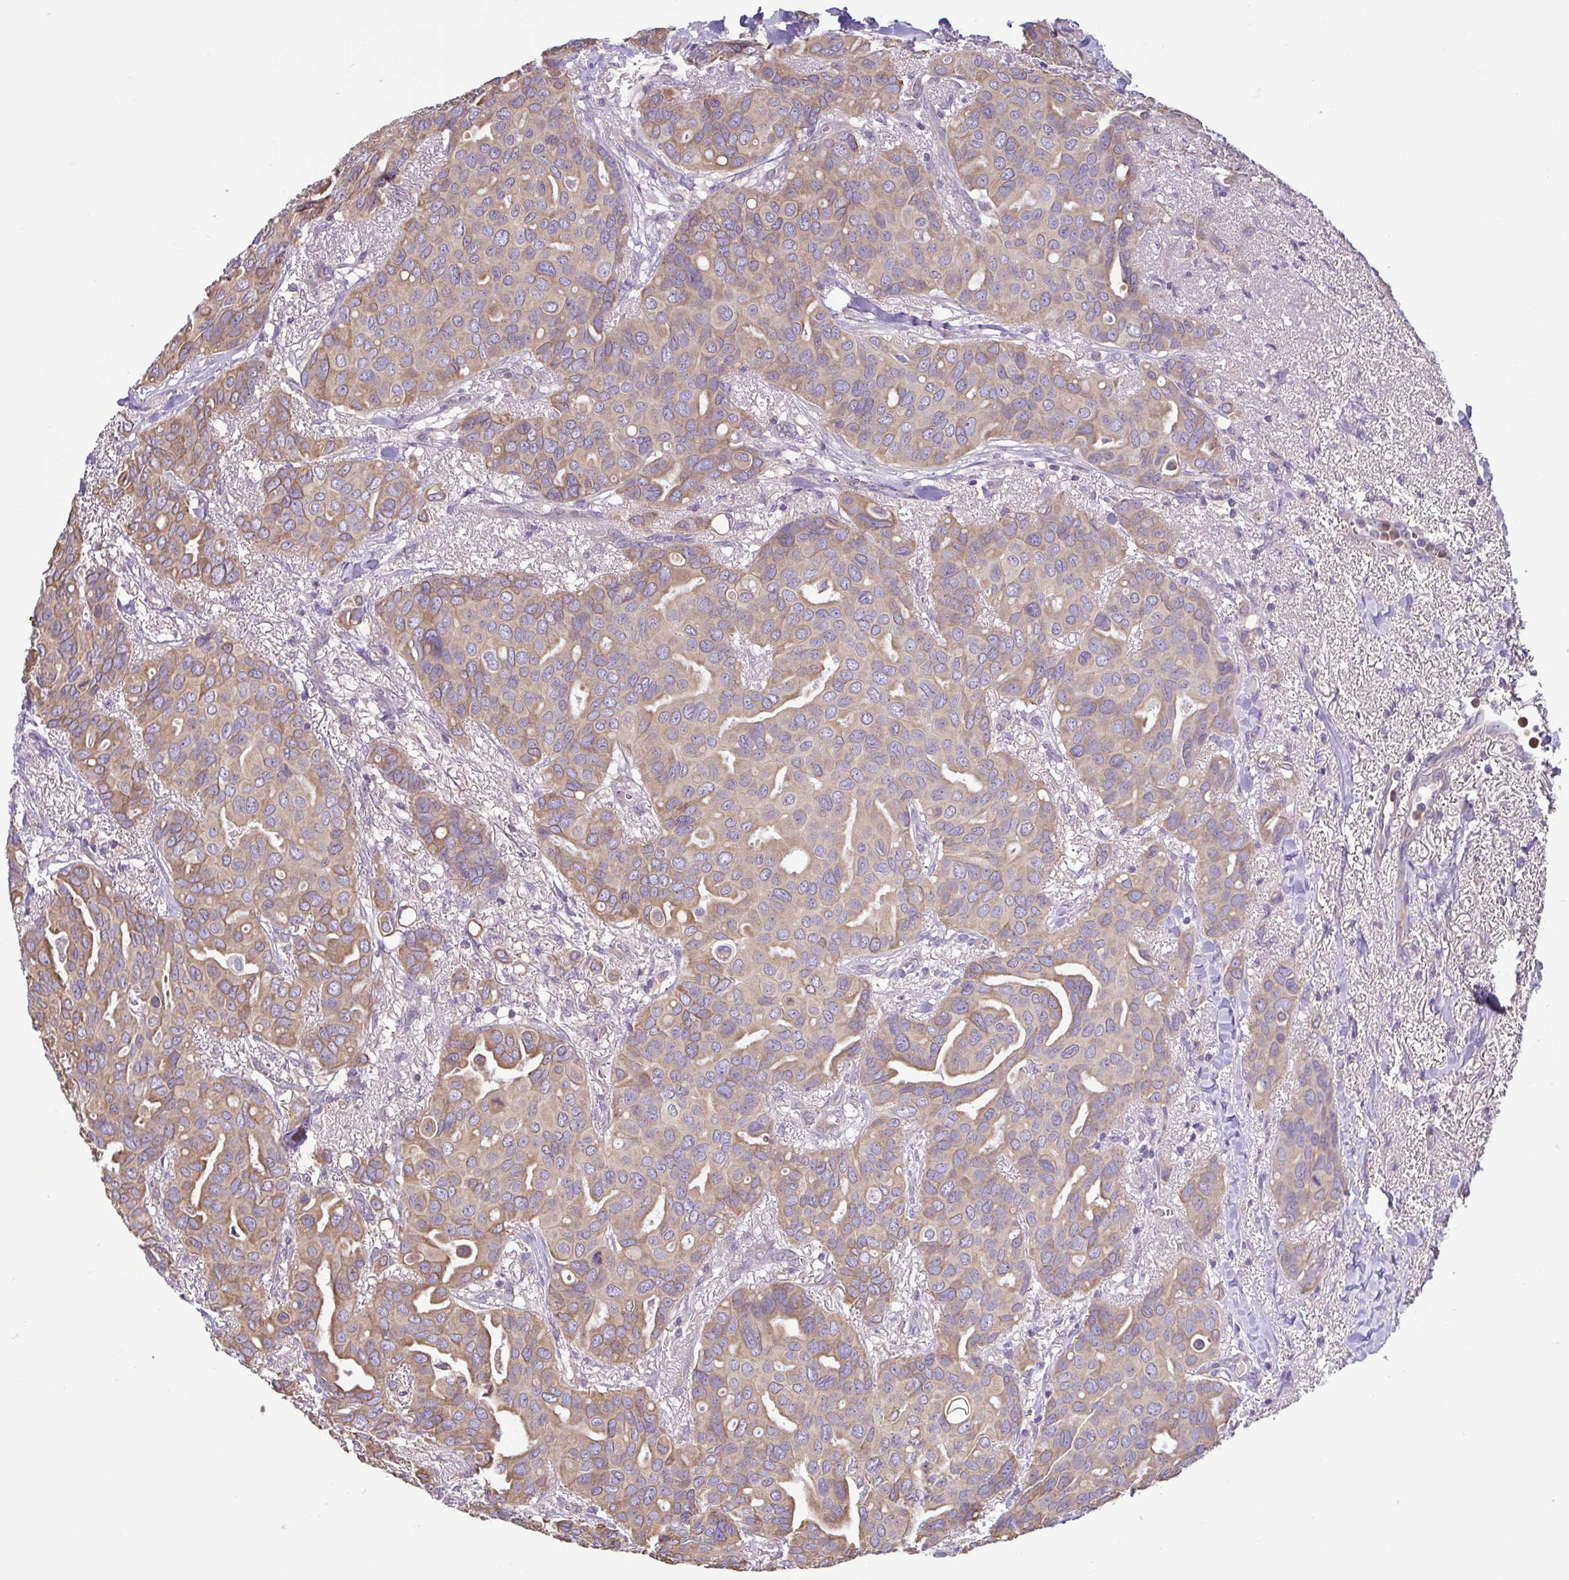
{"staining": {"intensity": "weak", "quantity": ">75%", "location": "cytoplasmic/membranous"}, "tissue": "breast cancer", "cell_type": "Tumor cells", "image_type": "cancer", "snomed": [{"axis": "morphology", "description": "Duct carcinoma"}, {"axis": "topography", "description": "Breast"}], "caption": "Immunohistochemical staining of breast infiltrating ductal carcinoma displays weak cytoplasmic/membranous protein expression in about >75% of tumor cells.", "gene": "MYL10", "patient": {"sex": "female", "age": 54}}